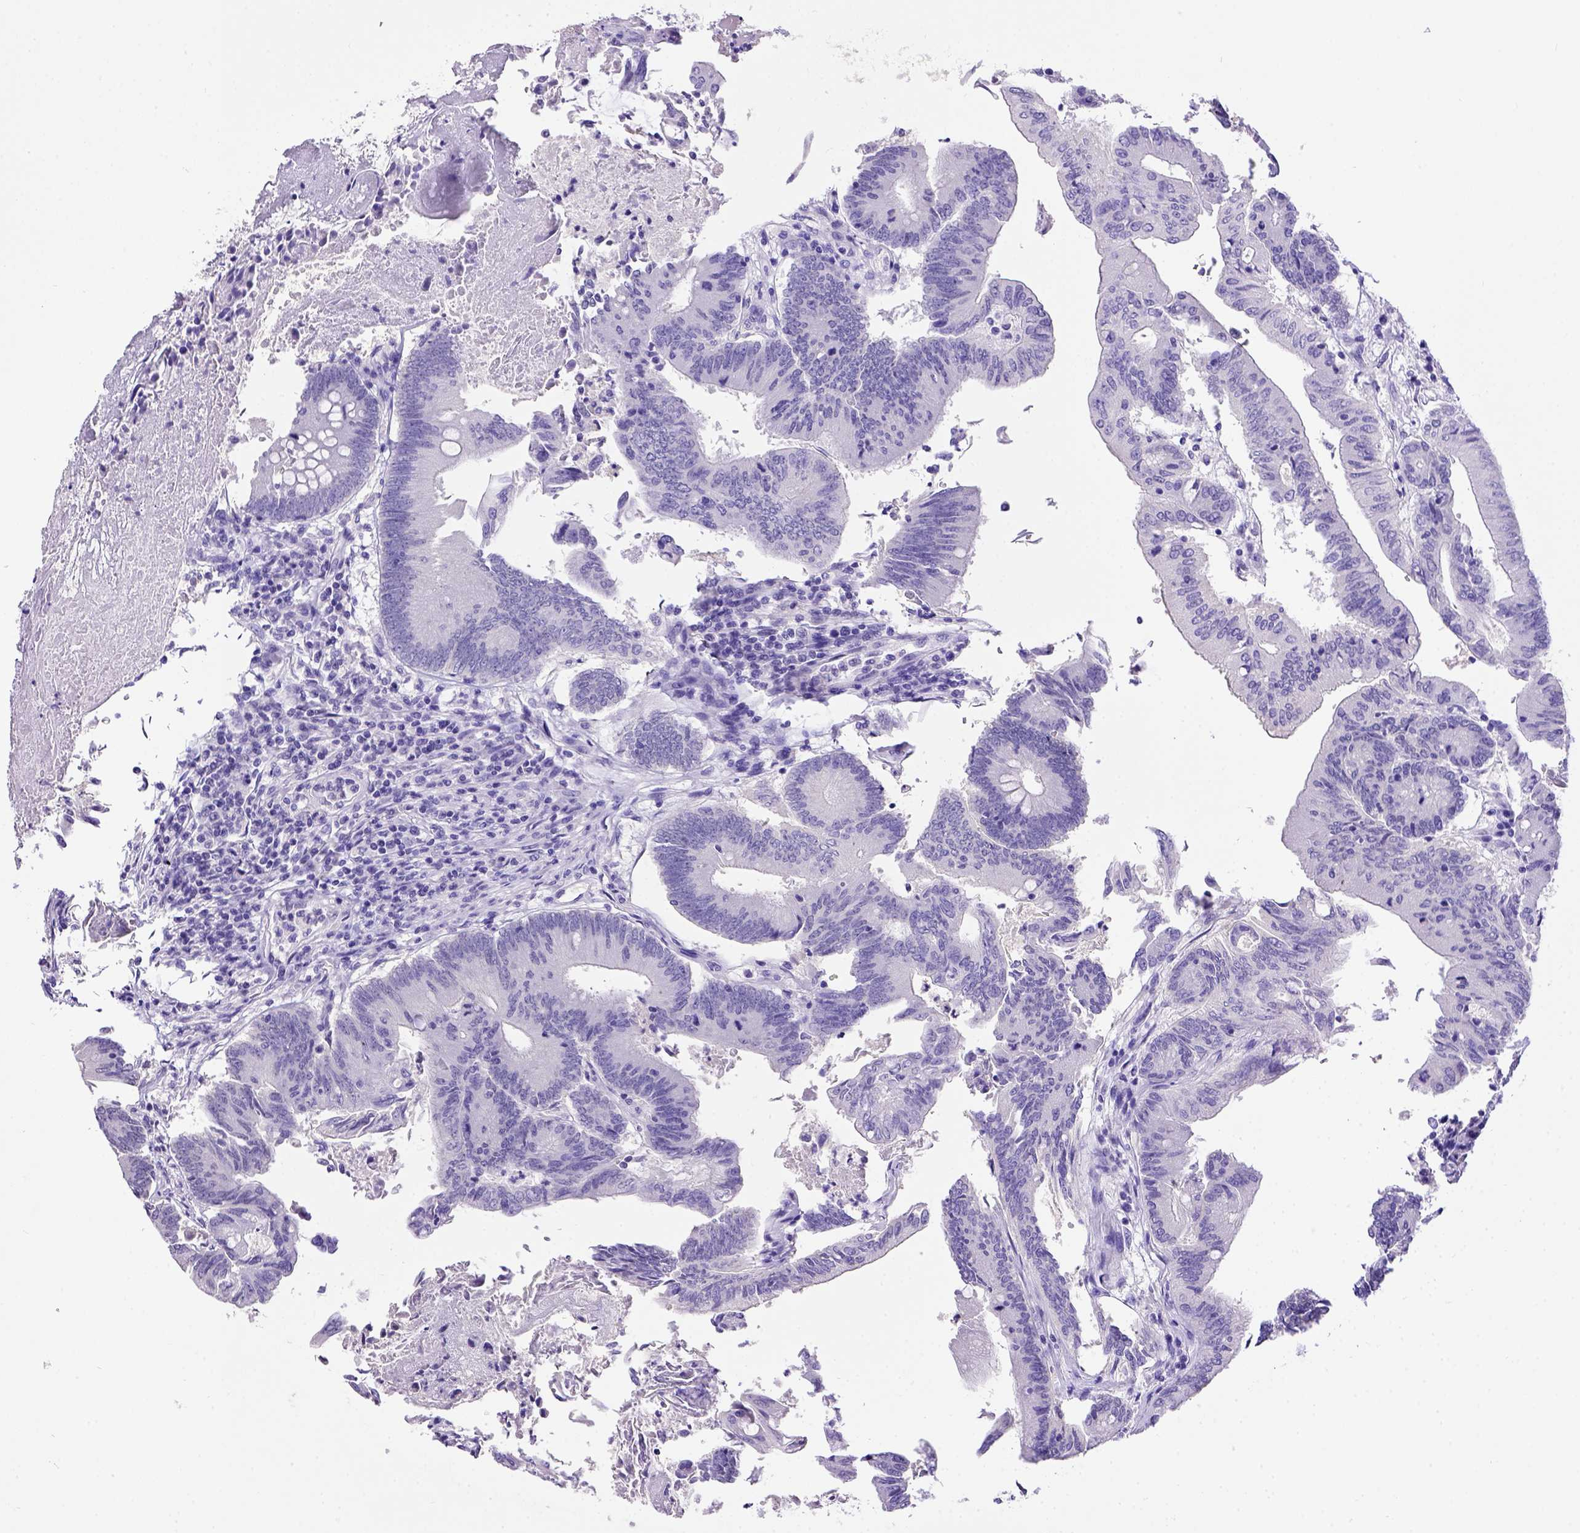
{"staining": {"intensity": "negative", "quantity": "none", "location": "none"}, "tissue": "colorectal cancer", "cell_type": "Tumor cells", "image_type": "cancer", "snomed": [{"axis": "morphology", "description": "Adenocarcinoma, NOS"}, {"axis": "topography", "description": "Colon"}], "caption": "High power microscopy histopathology image of an immunohistochemistry image of colorectal cancer, revealing no significant positivity in tumor cells.", "gene": "ESR1", "patient": {"sex": "female", "age": 70}}